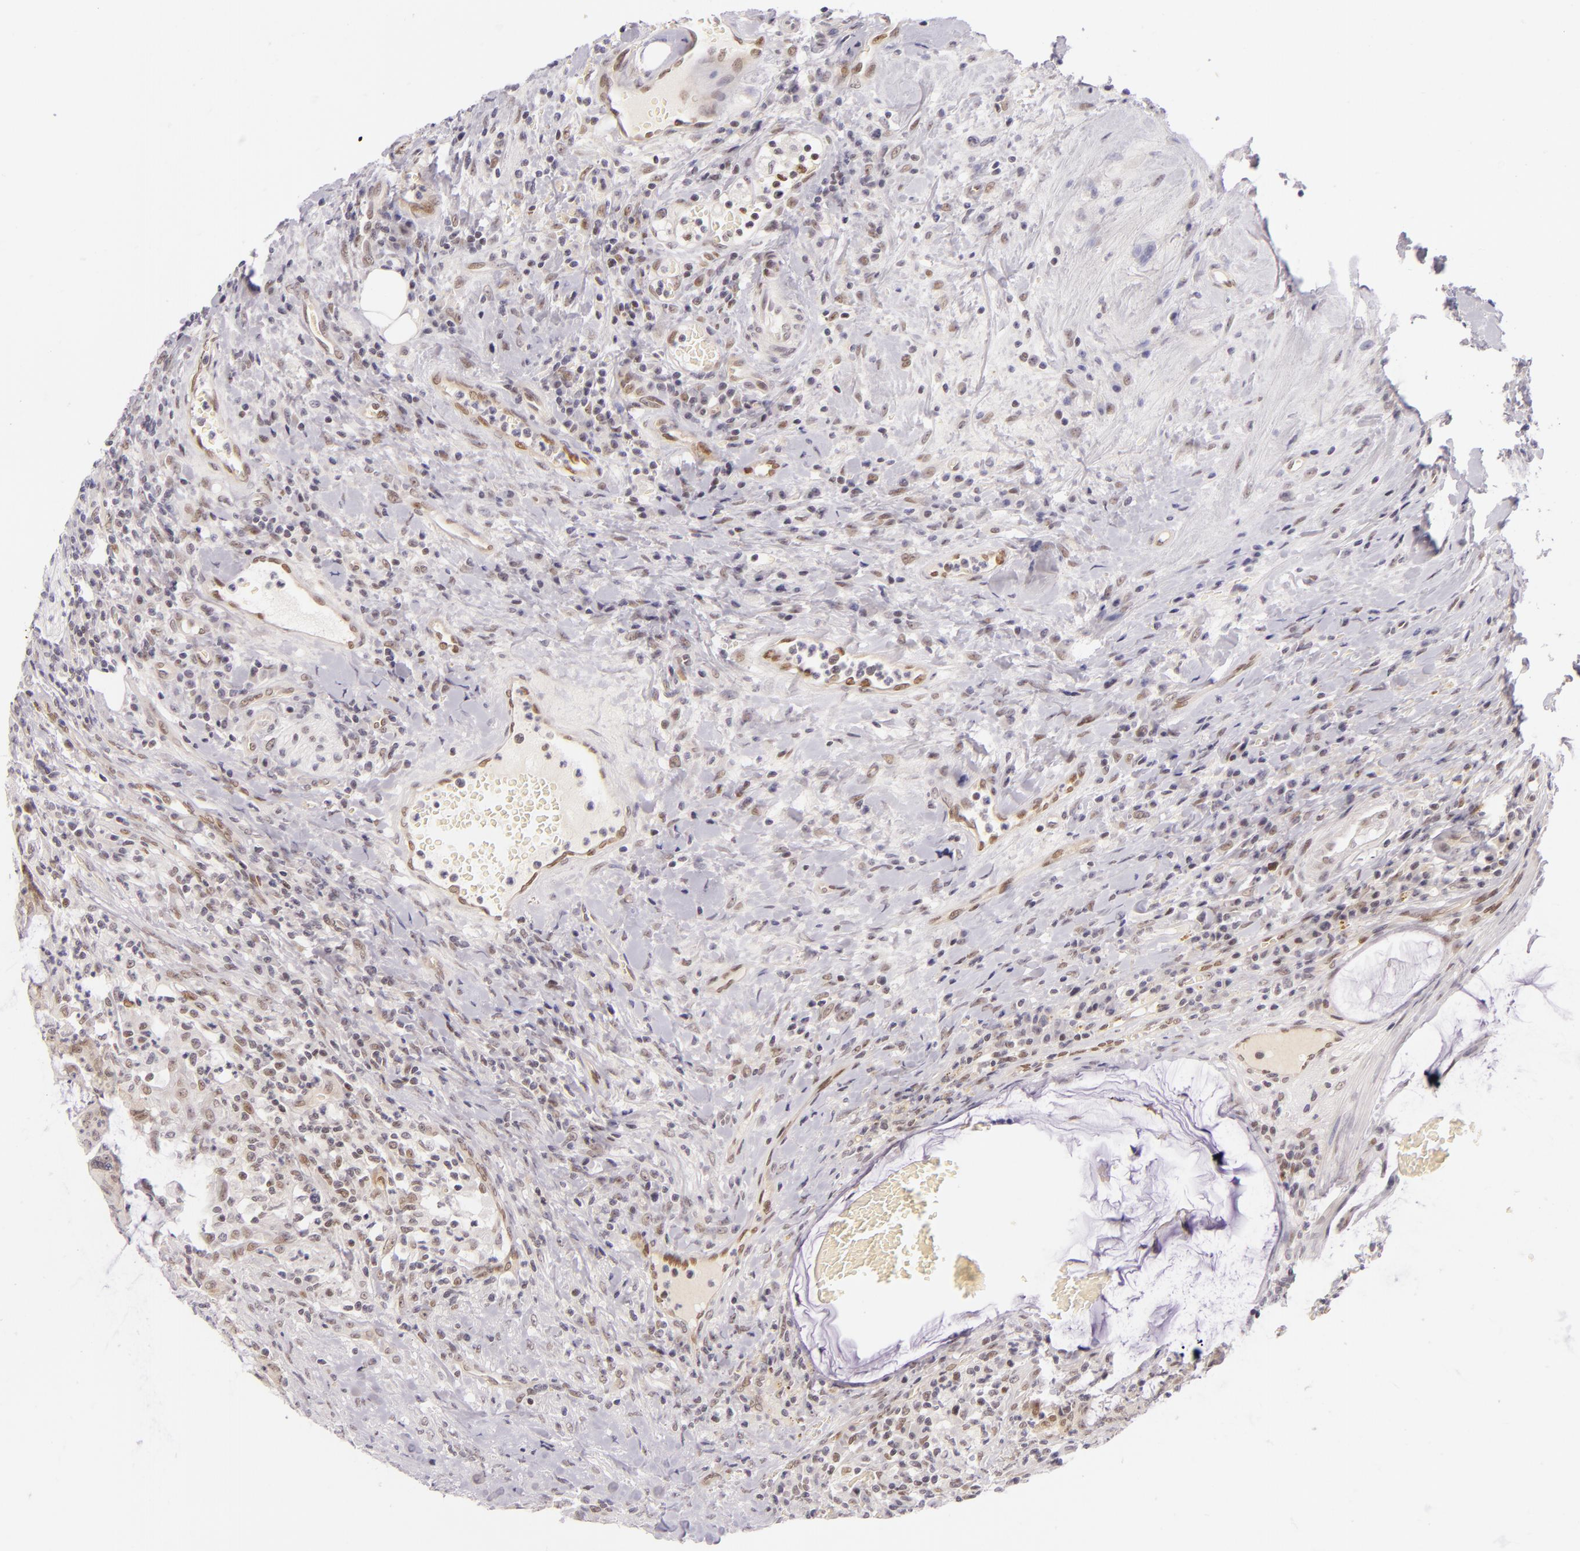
{"staining": {"intensity": "negative", "quantity": "none", "location": "none"}, "tissue": "colorectal cancer", "cell_type": "Tumor cells", "image_type": "cancer", "snomed": [{"axis": "morphology", "description": "Adenocarcinoma, NOS"}, {"axis": "topography", "description": "Colon"}], "caption": "This is a photomicrograph of immunohistochemistry (IHC) staining of colorectal cancer (adenocarcinoma), which shows no expression in tumor cells. (Brightfield microscopy of DAB immunohistochemistry (IHC) at high magnification).", "gene": "BCL3", "patient": {"sex": "male", "age": 54}}